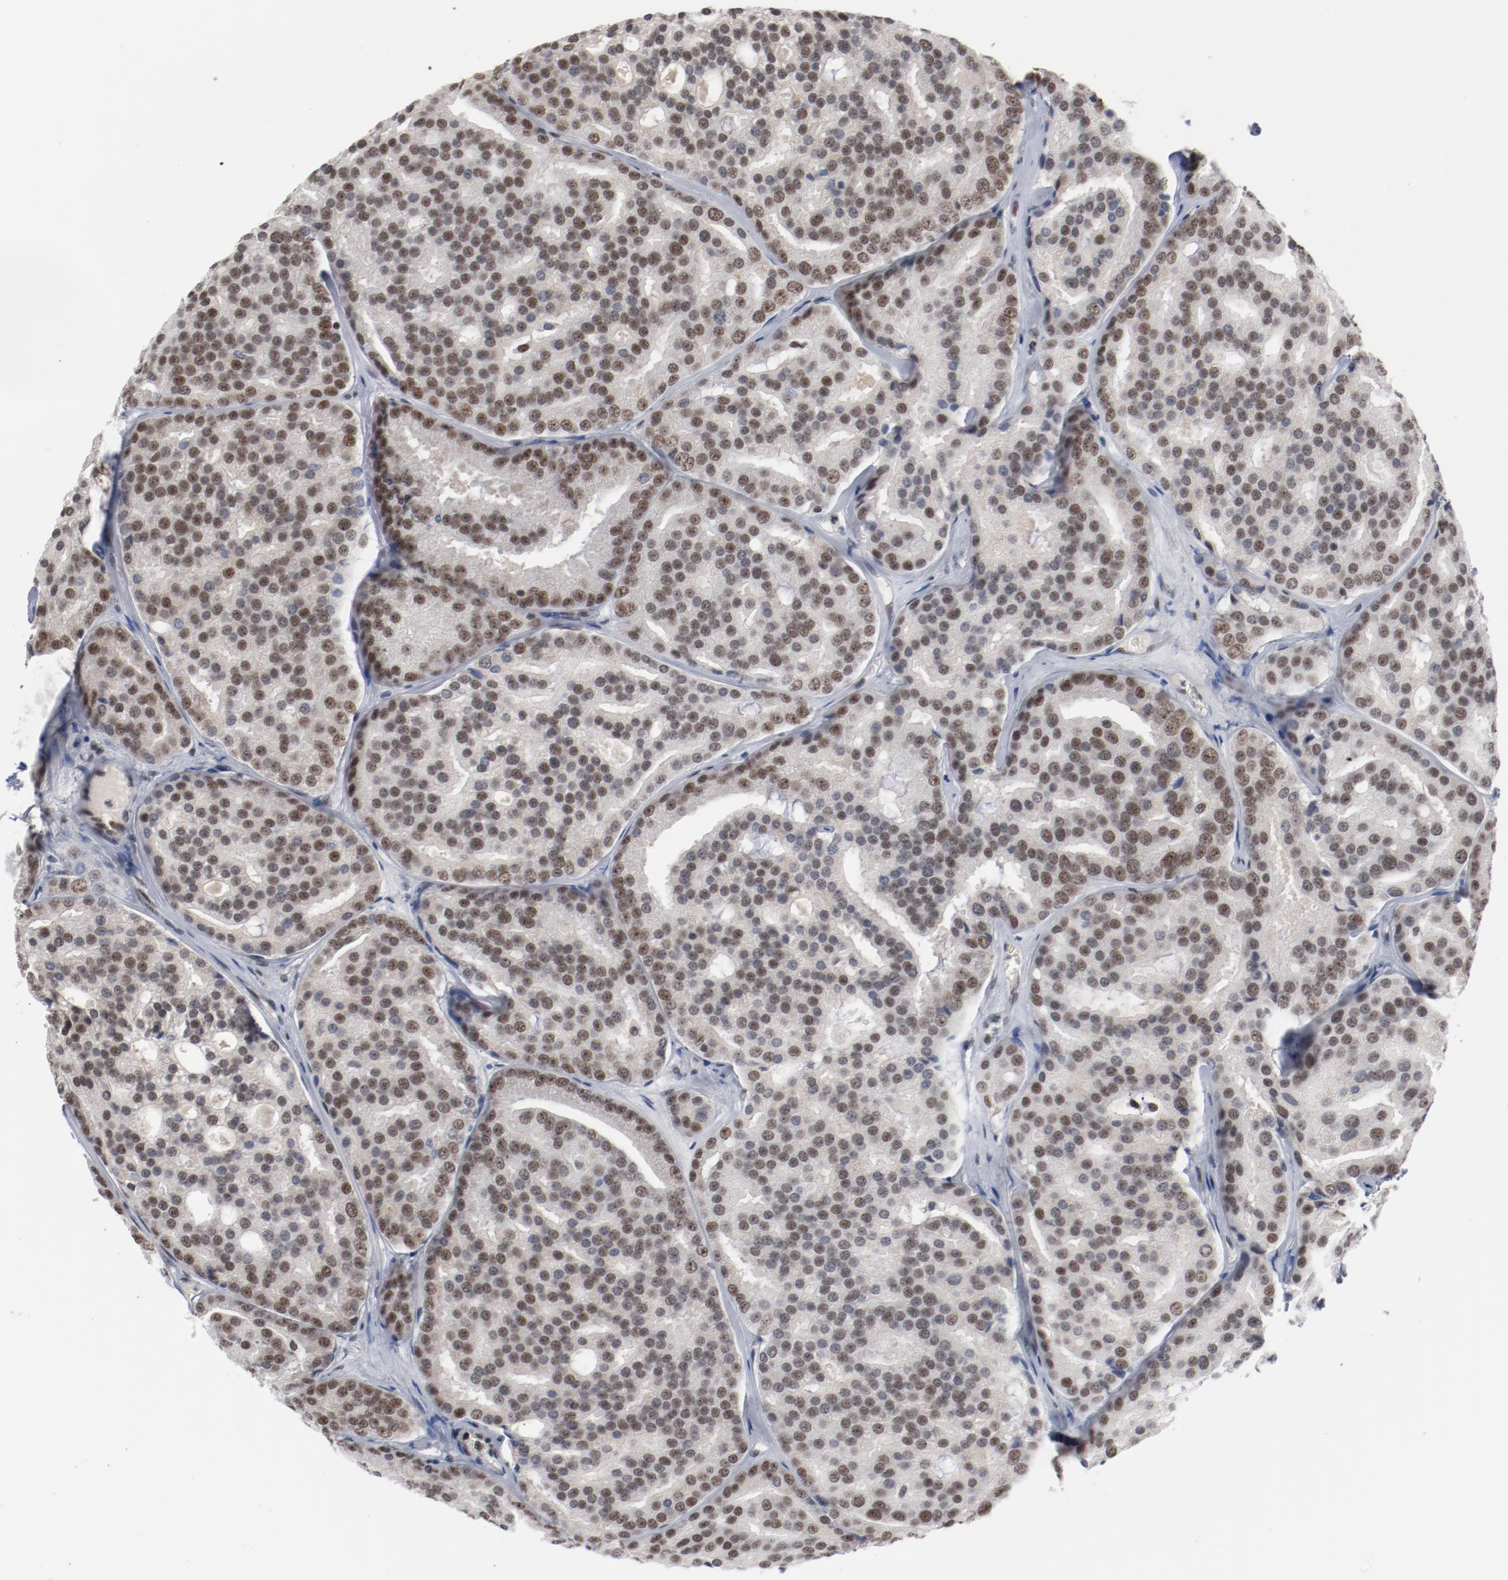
{"staining": {"intensity": "moderate", "quantity": "25%-75%", "location": "cytoplasmic/membranous,nuclear"}, "tissue": "prostate cancer", "cell_type": "Tumor cells", "image_type": "cancer", "snomed": [{"axis": "morphology", "description": "Adenocarcinoma, High grade"}, {"axis": "topography", "description": "Prostate"}], "caption": "DAB immunohistochemical staining of human prostate cancer exhibits moderate cytoplasmic/membranous and nuclear protein positivity in approximately 25%-75% of tumor cells.", "gene": "BUB3", "patient": {"sex": "male", "age": 64}}